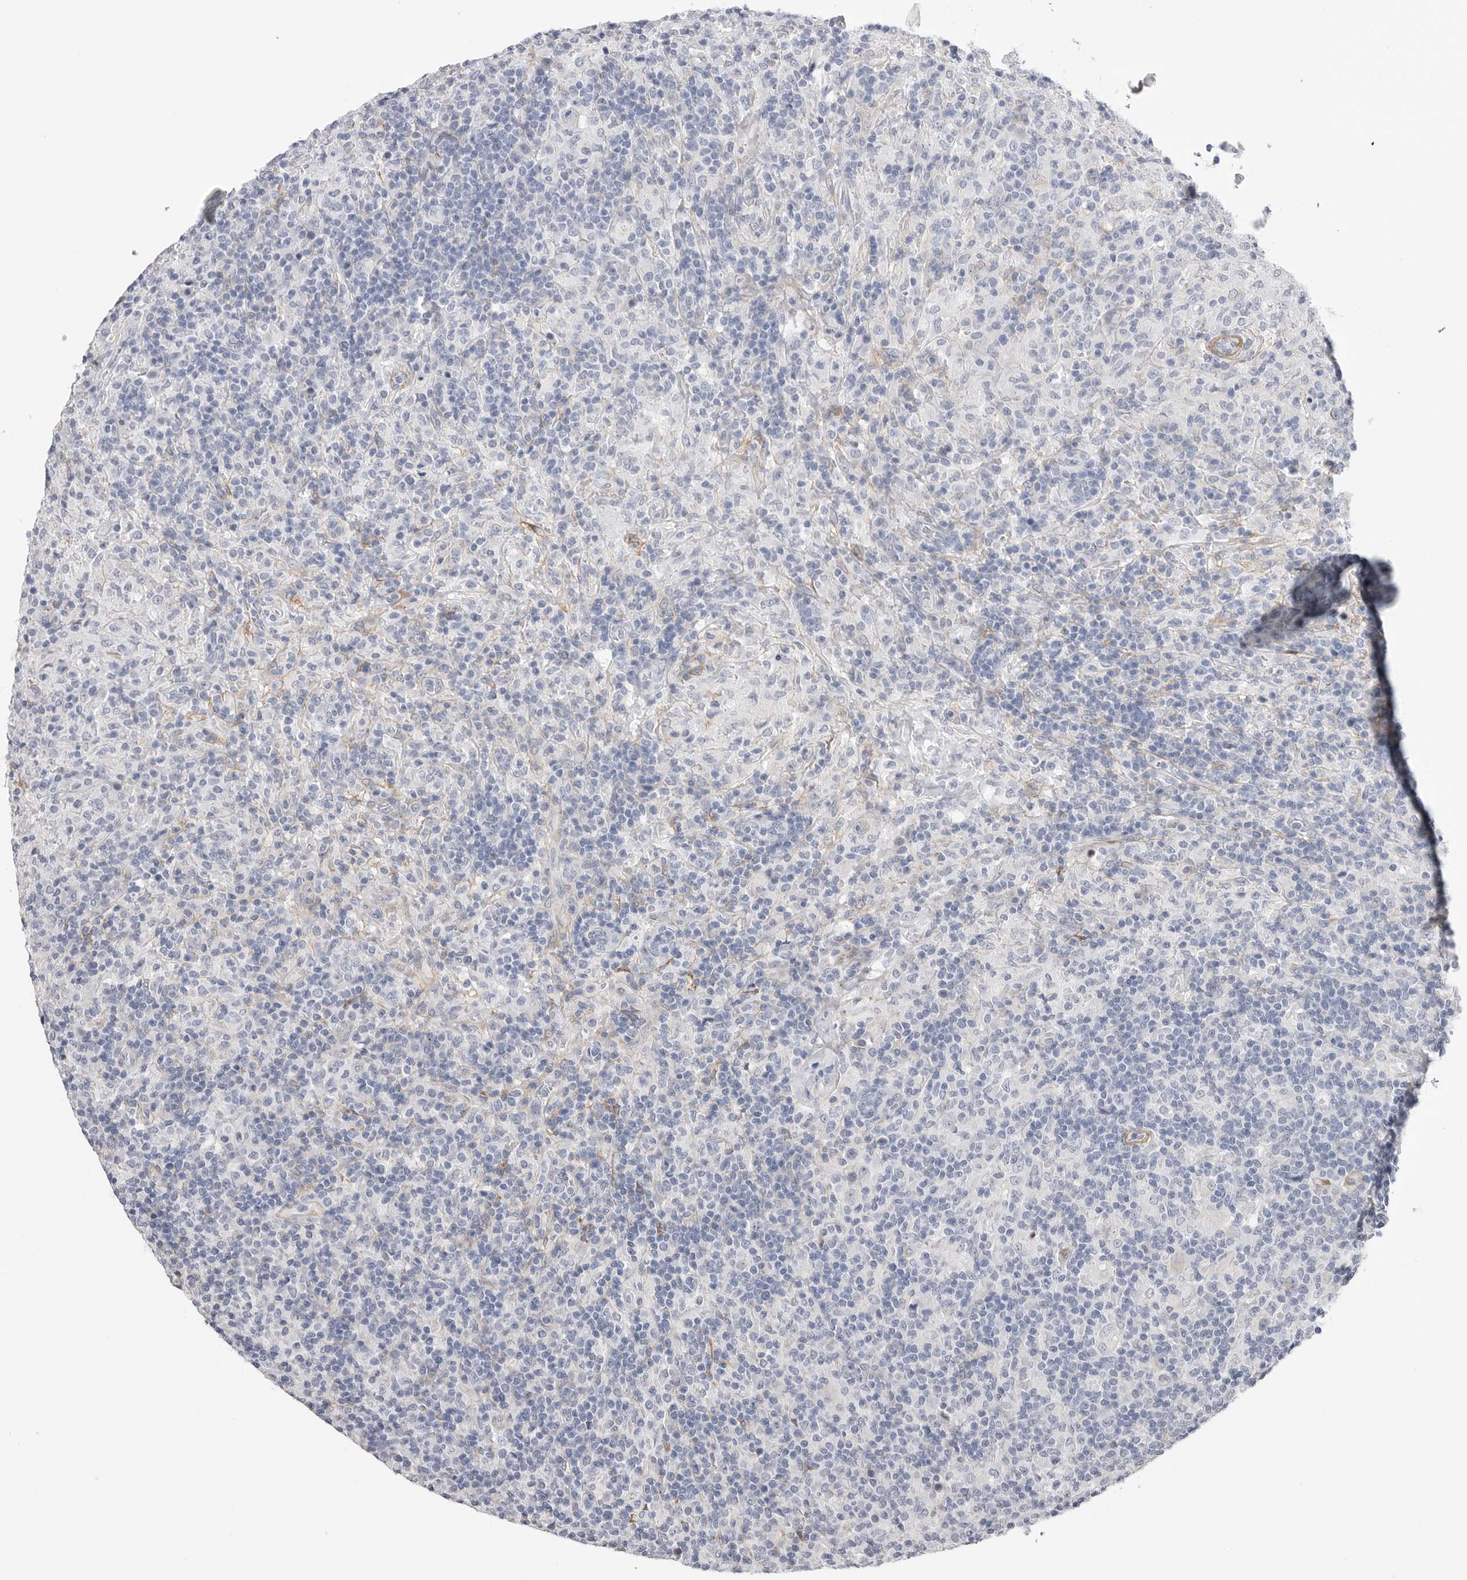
{"staining": {"intensity": "negative", "quantity": "none", "location": "none"}, "tissue": "lymphoma", "cell_type": "Tumor cells", "image_type": "cancer", "snomed": [{"axis": "morphology", "description": "Hodgkin's disease, NOS"}, {"axis": "topography", "description": "Lymph node"}], "caption": "Human lymphoma stained for a protein using IHC reveals no staining in tumor cells.", "gene": "AKAP12", "patient": {"sex": "male", "age": 70}}